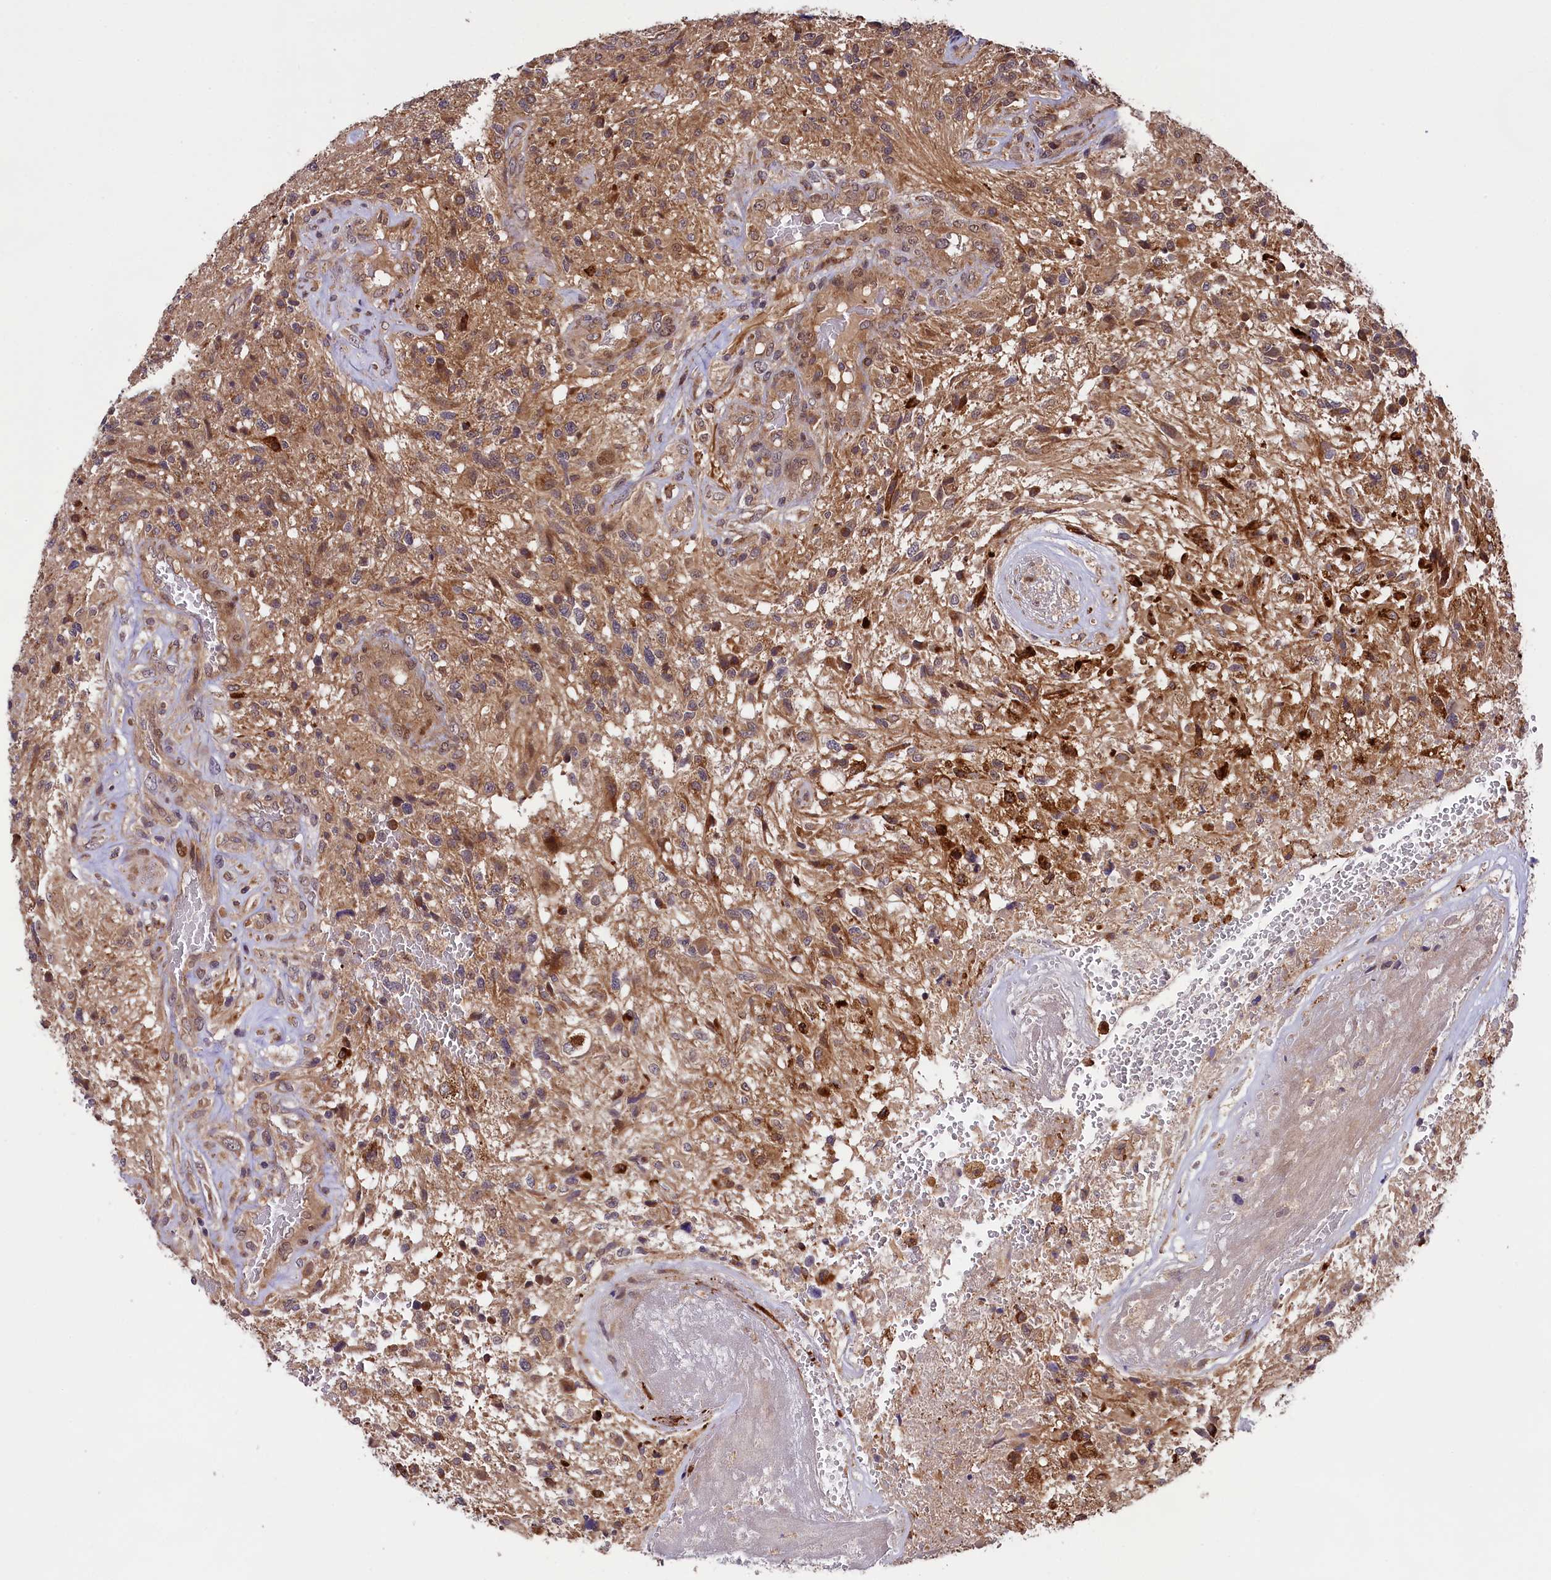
{"staining": {"intensity": "weak", "quantity": "25%-75%", "location": "cytoplasmic/membranous"}, "tissue": "glioma", "cell_type": "Tumor cells", "image_type": "cancer", "snomed": [{"axis": "morphology", "description": "Glioma, malignant, High grade"}, {"axis": "topography", "description": "Brain"}], "caption": "High-grade glioma (malignant) was stained to show a protein in brown. There is low levels of weak cytoplasmic/membranous staining in about 25%-75% of tumor cells.", "gene": "DOHH", "patient": {"sex": "male", "age": 56}}